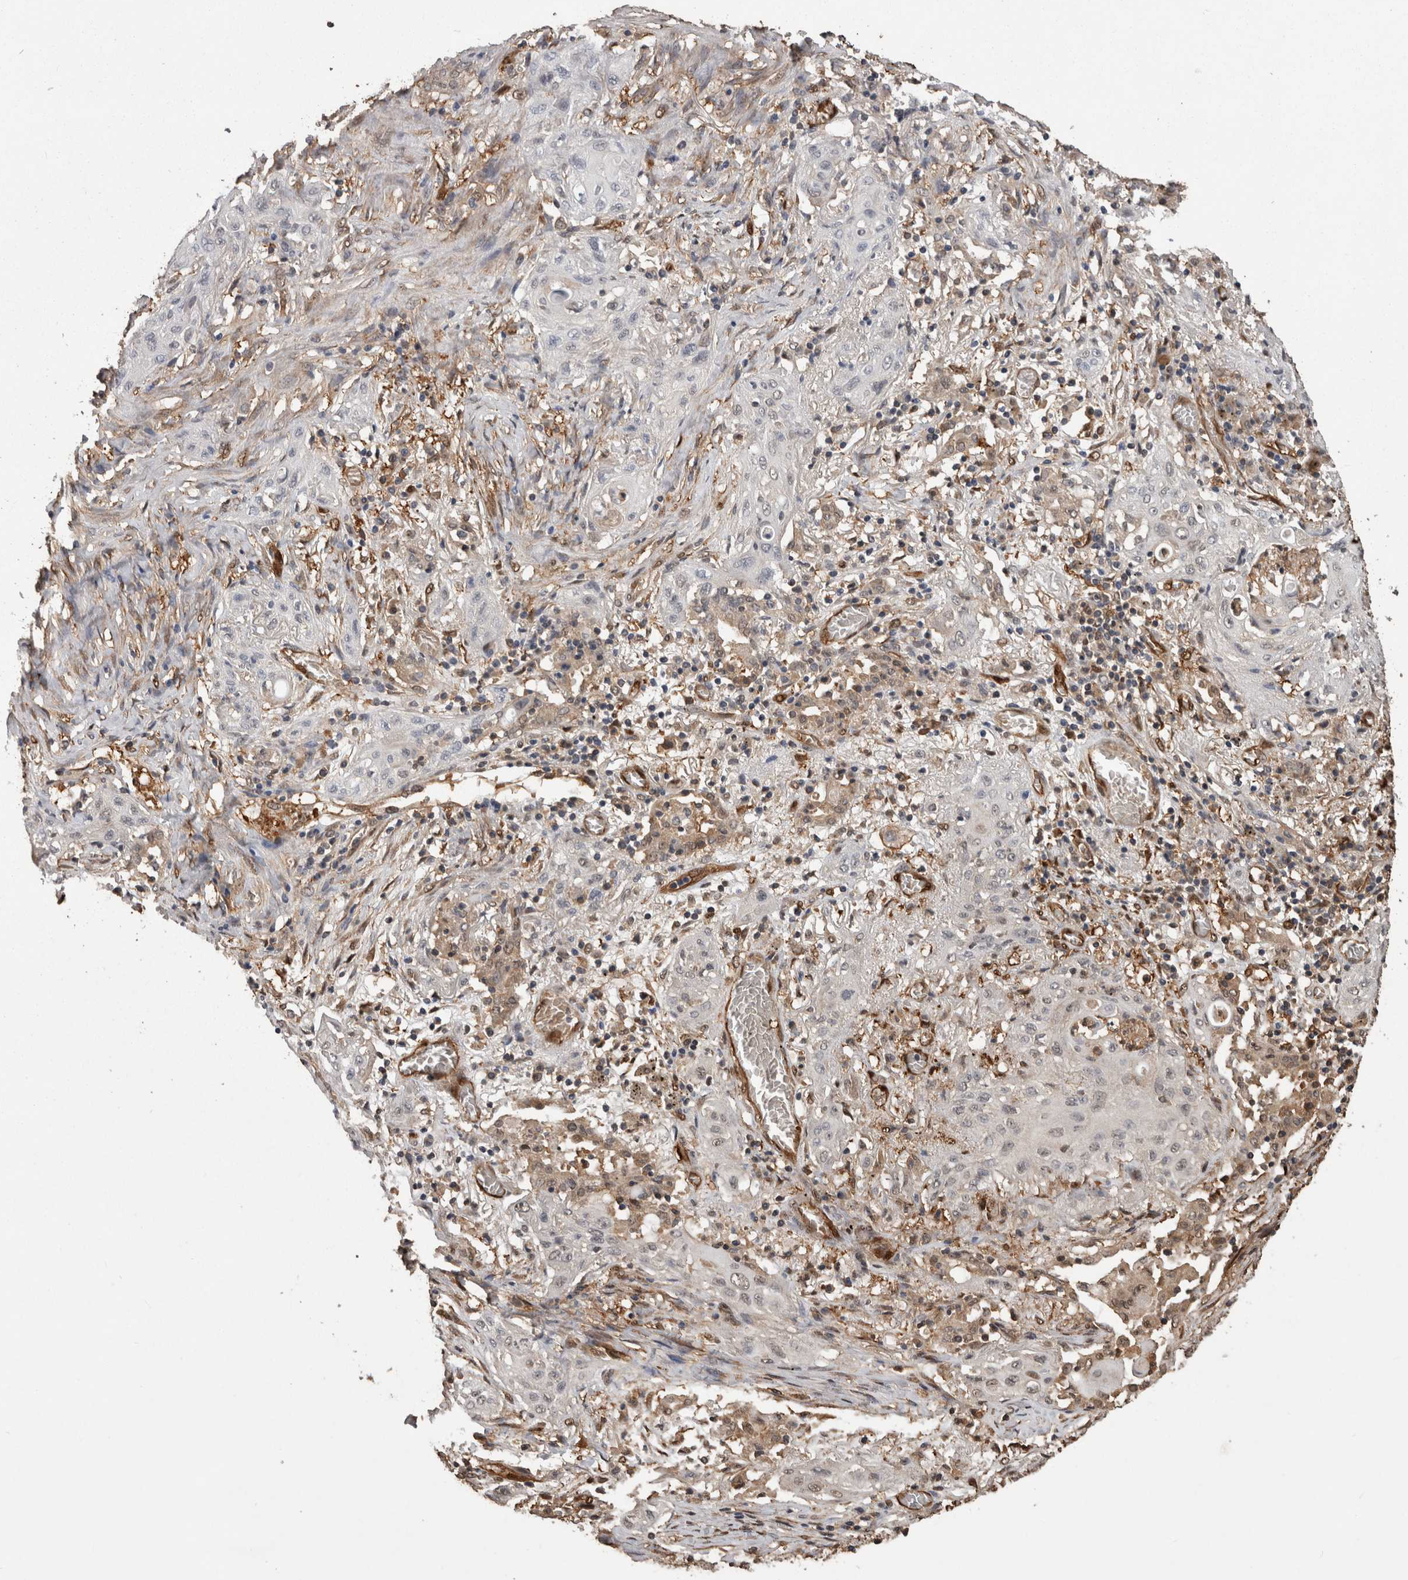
{"staining": {"intensity": "negative", "quantity": "none", "location": "none"}, "tissue": "lung cancer", "cell_type": "Tumor cells", "image_type": "cancer", "snomed": [{"axis": "morphology", "description": "Squamous cell carcinoma, NOS"}, {"axis": "topography", "description": "Lung"}], "caption": "DAB immunohistochemical staining of lung cancer (squamous cell carcinoma) displays no significant positivity in tumor cells.", "gene": "LXN", "patient": {"sex": "female", "age": 47}}